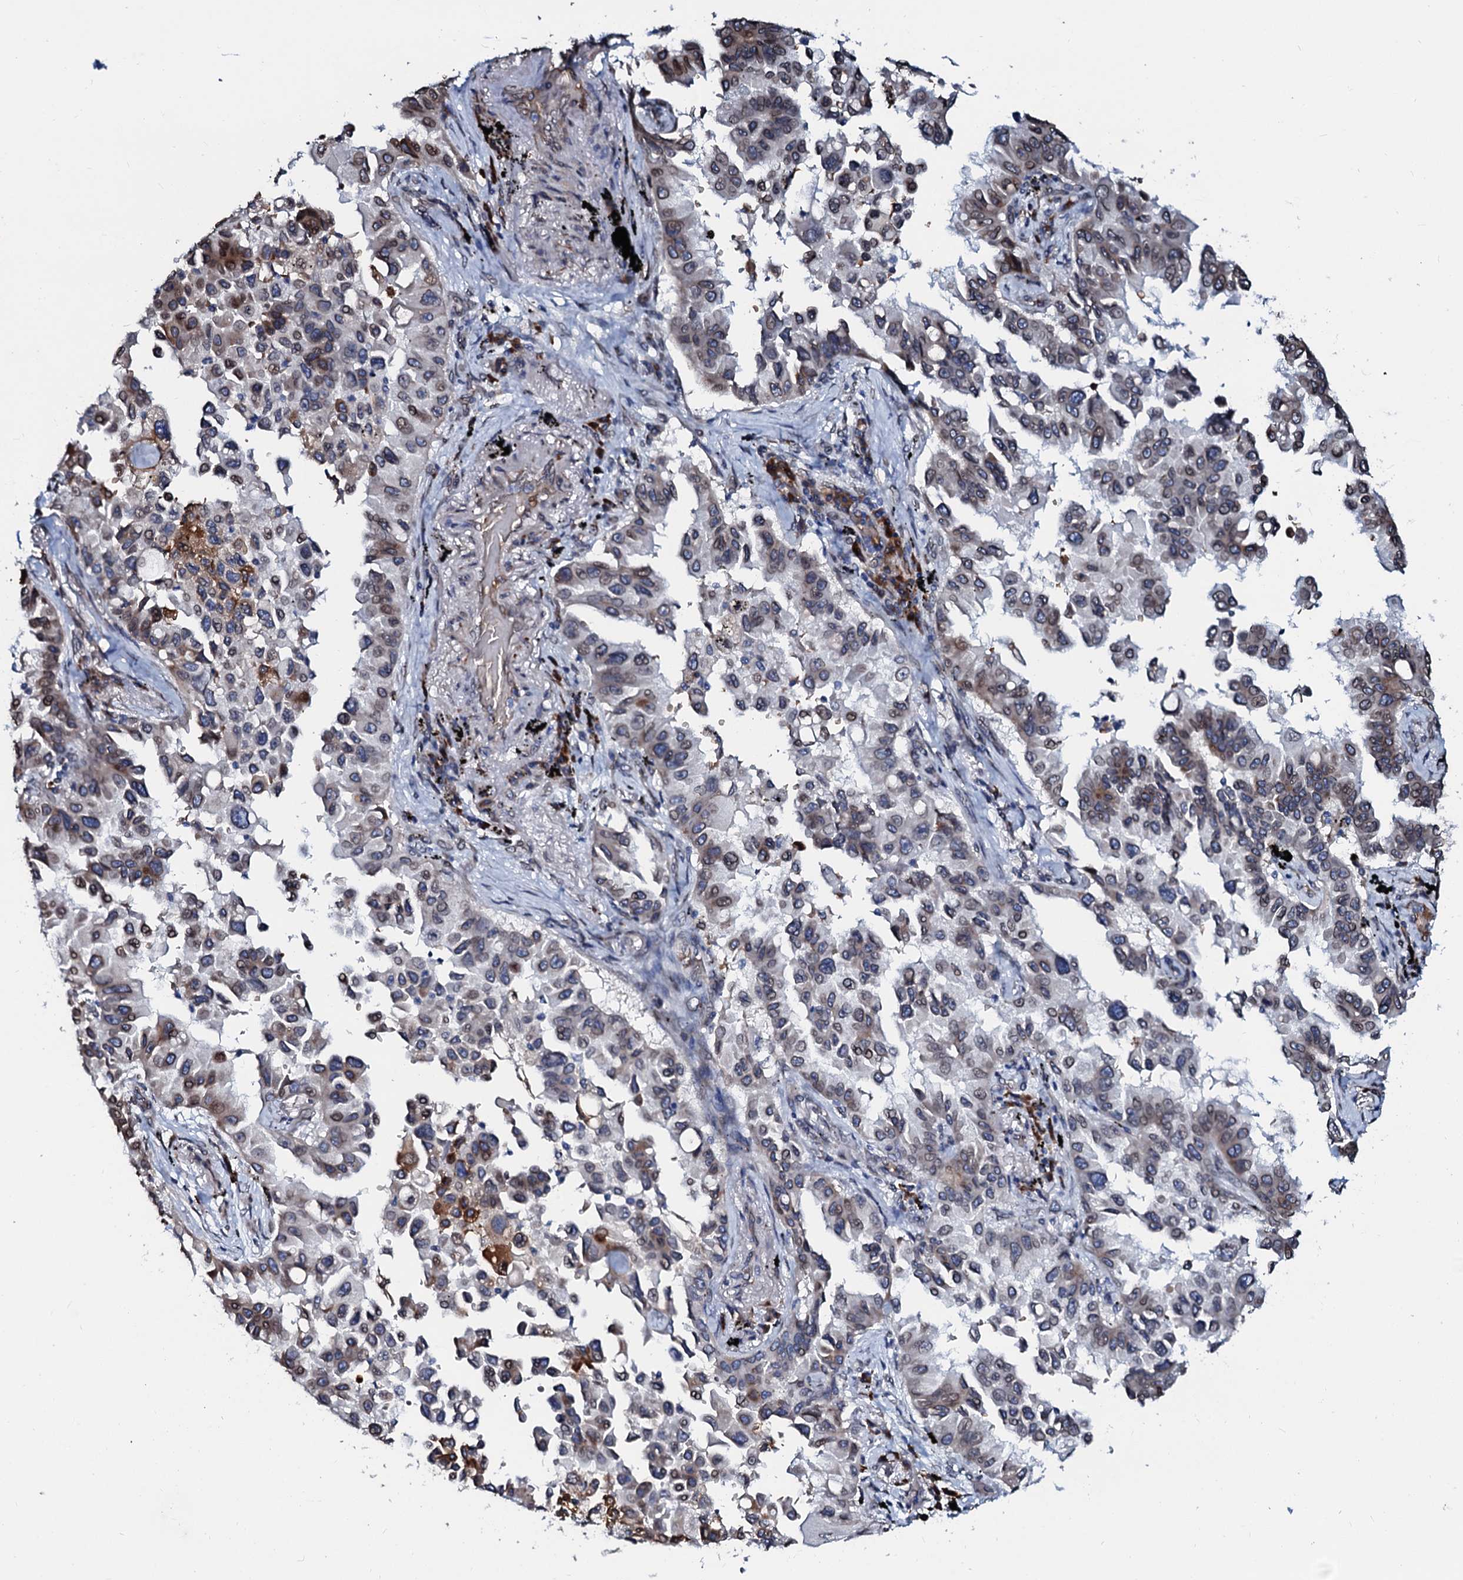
{"staining": {"intensity": "moderate", "quantity": "<25%", "location": "cytoplasmic/membranous,nuclear"}, "tissue": "lung cancer", "cell_type": "Tumor cells", "image_type": "cancer", "snomed": [{"axis": "morphology", "description": "Adenocarcinoma, NOS"}, {"axis": "topography", "description": "Lung"}], "caption": "High-power microscopy captured an IHC image of lung cancer, revealing moderate cytoplasmic/membranous and nuclear positivity in approximately <25% of tumor cells. Using DAB (3,3'-diaminobenzidine) (brown) and hematoxylin (blue) stains, captured at high magnification using brightfield microscopy.", "gene": "NRP2", "patient": {"sex": "female", "age": 67}}